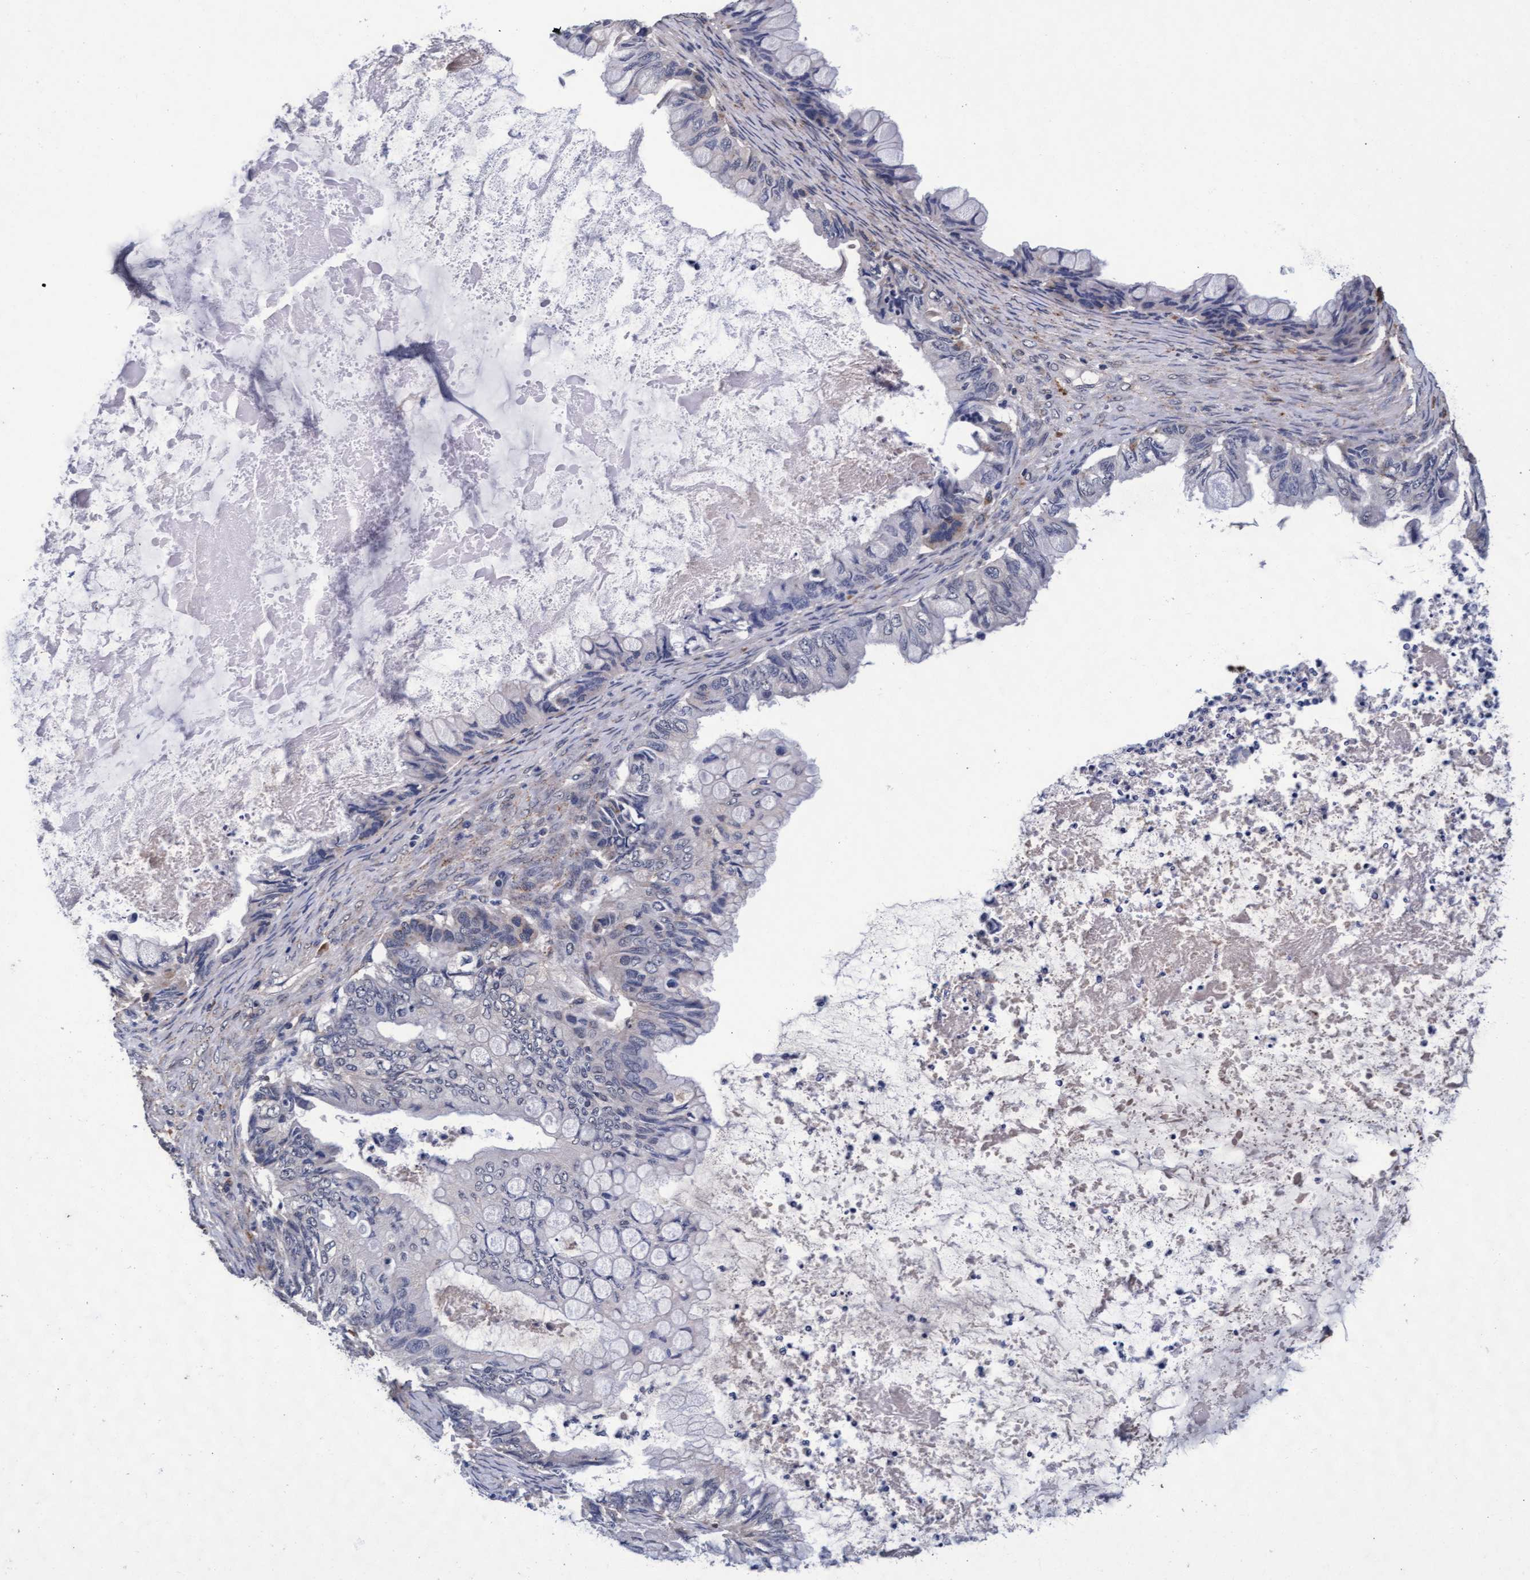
{"staining": {"intensity": "negative", "quantity": "none", "location": "none"}, "tissue": "ovarian cancer", "cell_type": "Tumor cells", "image_type": "cancer", "snomed": [{"axis": "morphology", "description": "Cystadenocarcinoma, mucinous, NOS"}, {"axis": "topography", "description": "Ovary"}], "caption": "Micrograph shows no protein staining in tumor cells of ovarian cancer (mucinous cystadenocarcinoma) tissue.", "gene": "CPQ", "patient": {"sex": "female", "age": 80}}